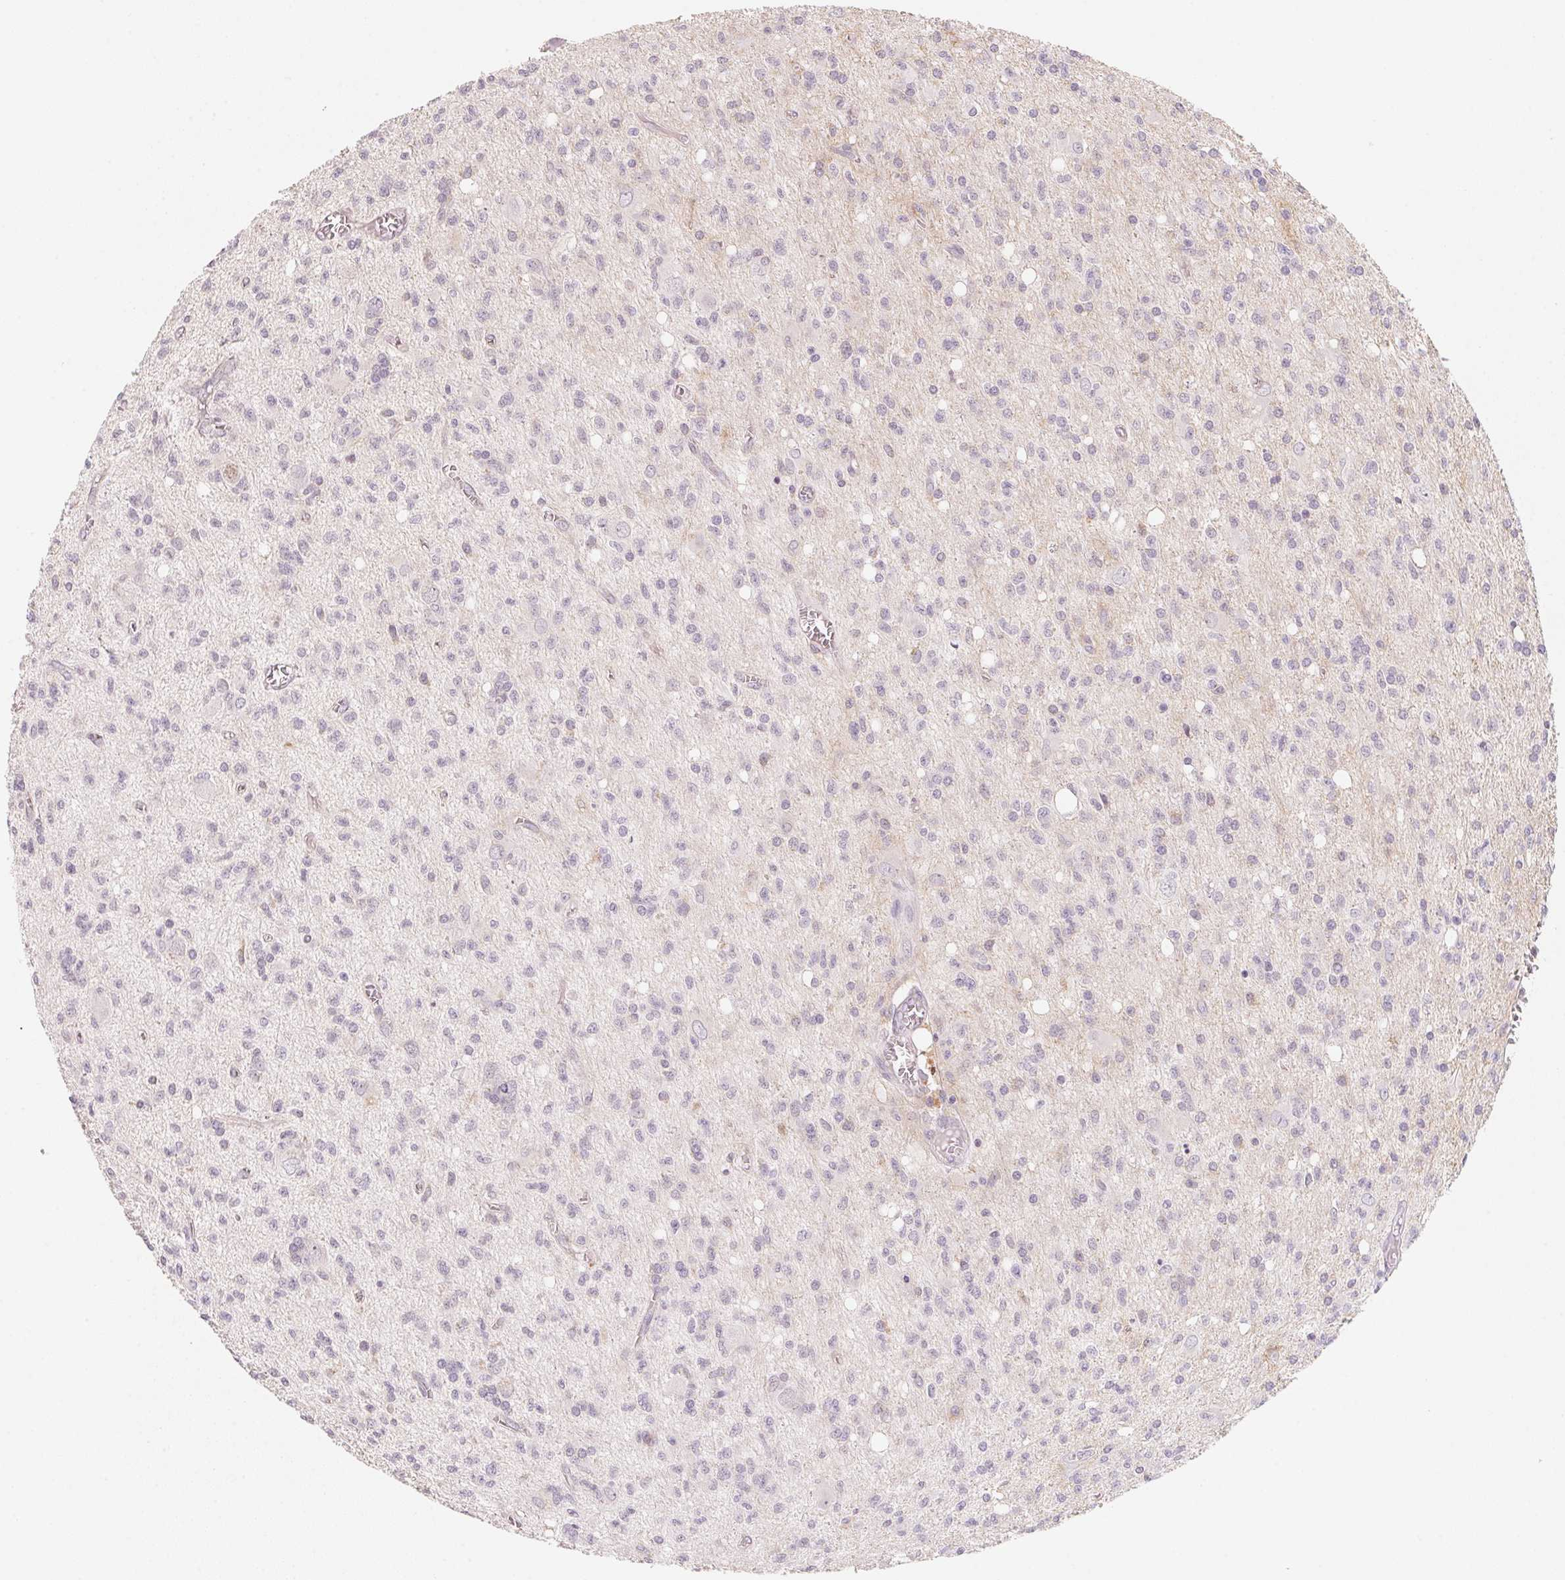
{"staining": {"intensity": "negative", "quantity": "none", "location": "none"}, "tissue": "glioma", "cell_type": "Tumor cells", "image_type": "cancer", "snomed": [{"axis": "morphology", "description": "Glioma, malignant, Low grade"}, {"axis": "topography", "description": "Brain"}], "caption": "A histopathology image of human low-grade glioma (malignant) is negative for staining in tumor cells. The staining was performed using DAB to visualize the protein expression in brown, while the nuclei were stained in blue with hematoxylin (Magnification: 20x).", "gene": "ANKRD31", "patient": {"sex": "male", "age": 64}}